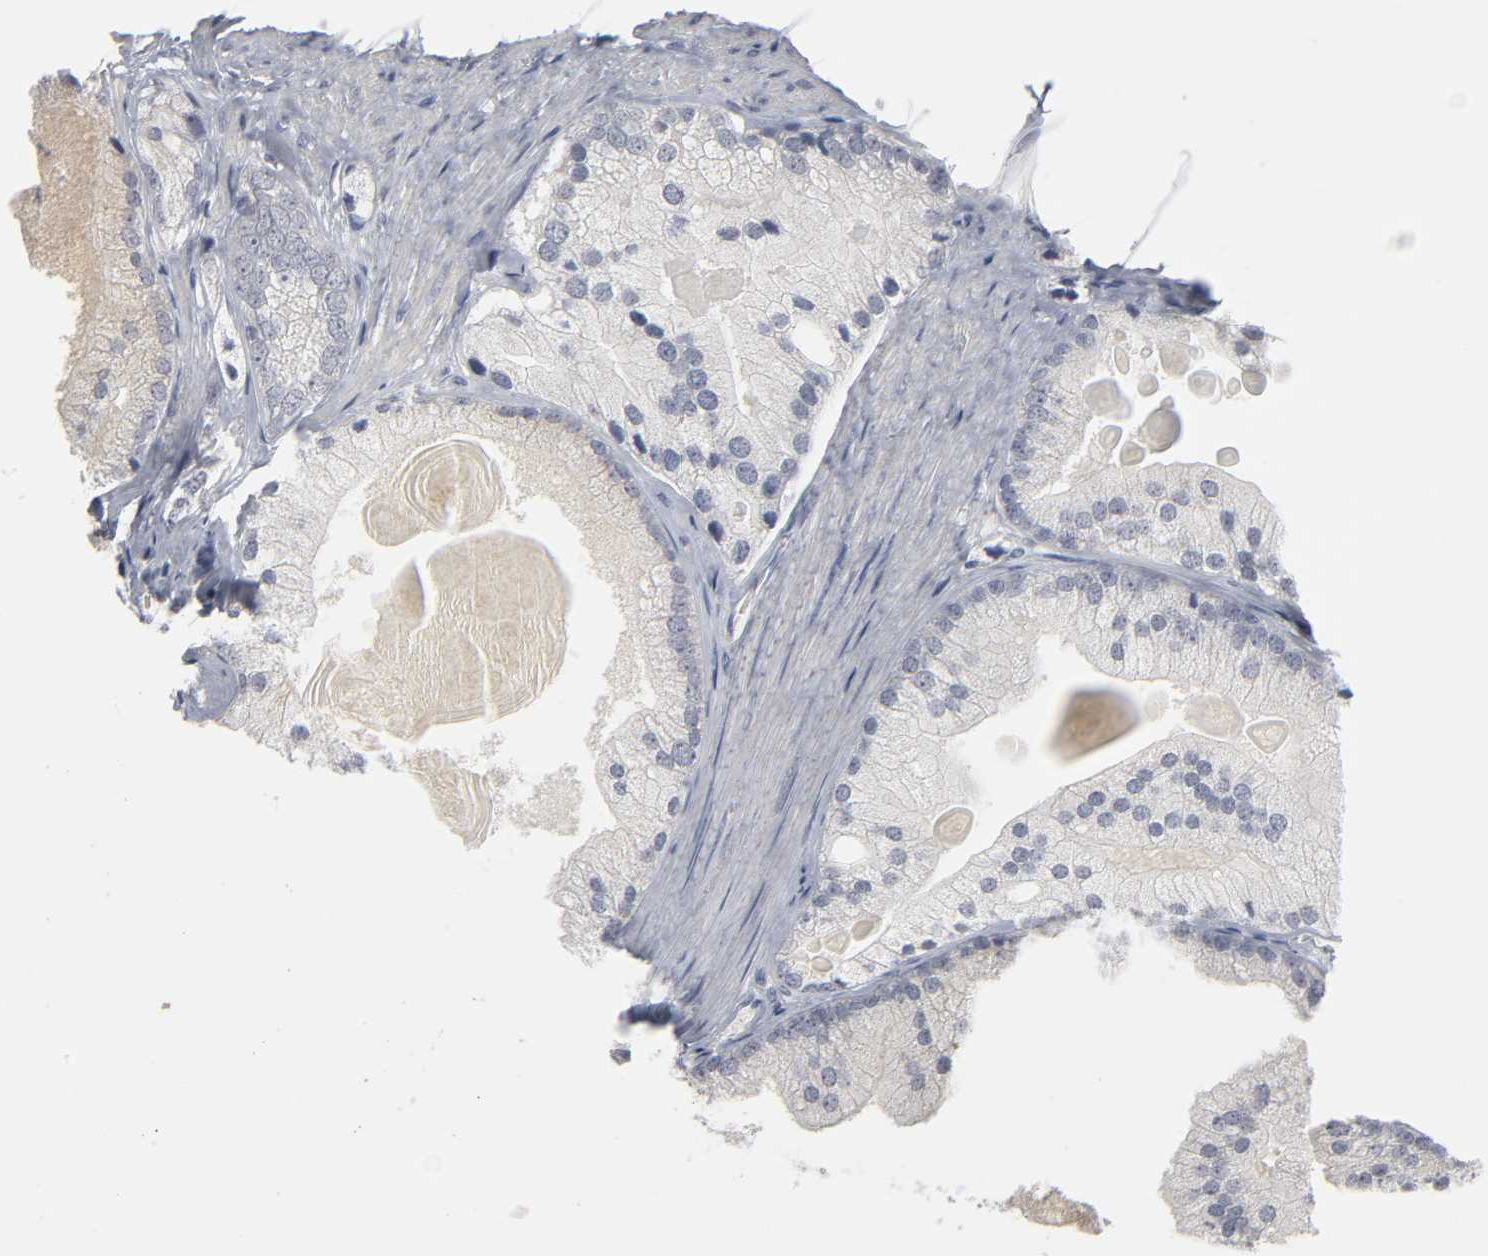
{"staining": {"intensity": "negative", "quantity": "none", "location": "none"}, "tissue": "prostate cancer", "cell_type": "Tumor cells", "image_type": "cancer", "snomed": [{"axis": "morphology", "description": "Adenocarcinoma, Low grade"}, {"axis": "topography", "description": "Prostate"}], "caption": "Tumor cells are negative for brown protein staining in prostate low-grade adenocarcinoma.", "gene": "TCAP", "patient": {"sex": "male", "age": 69}}